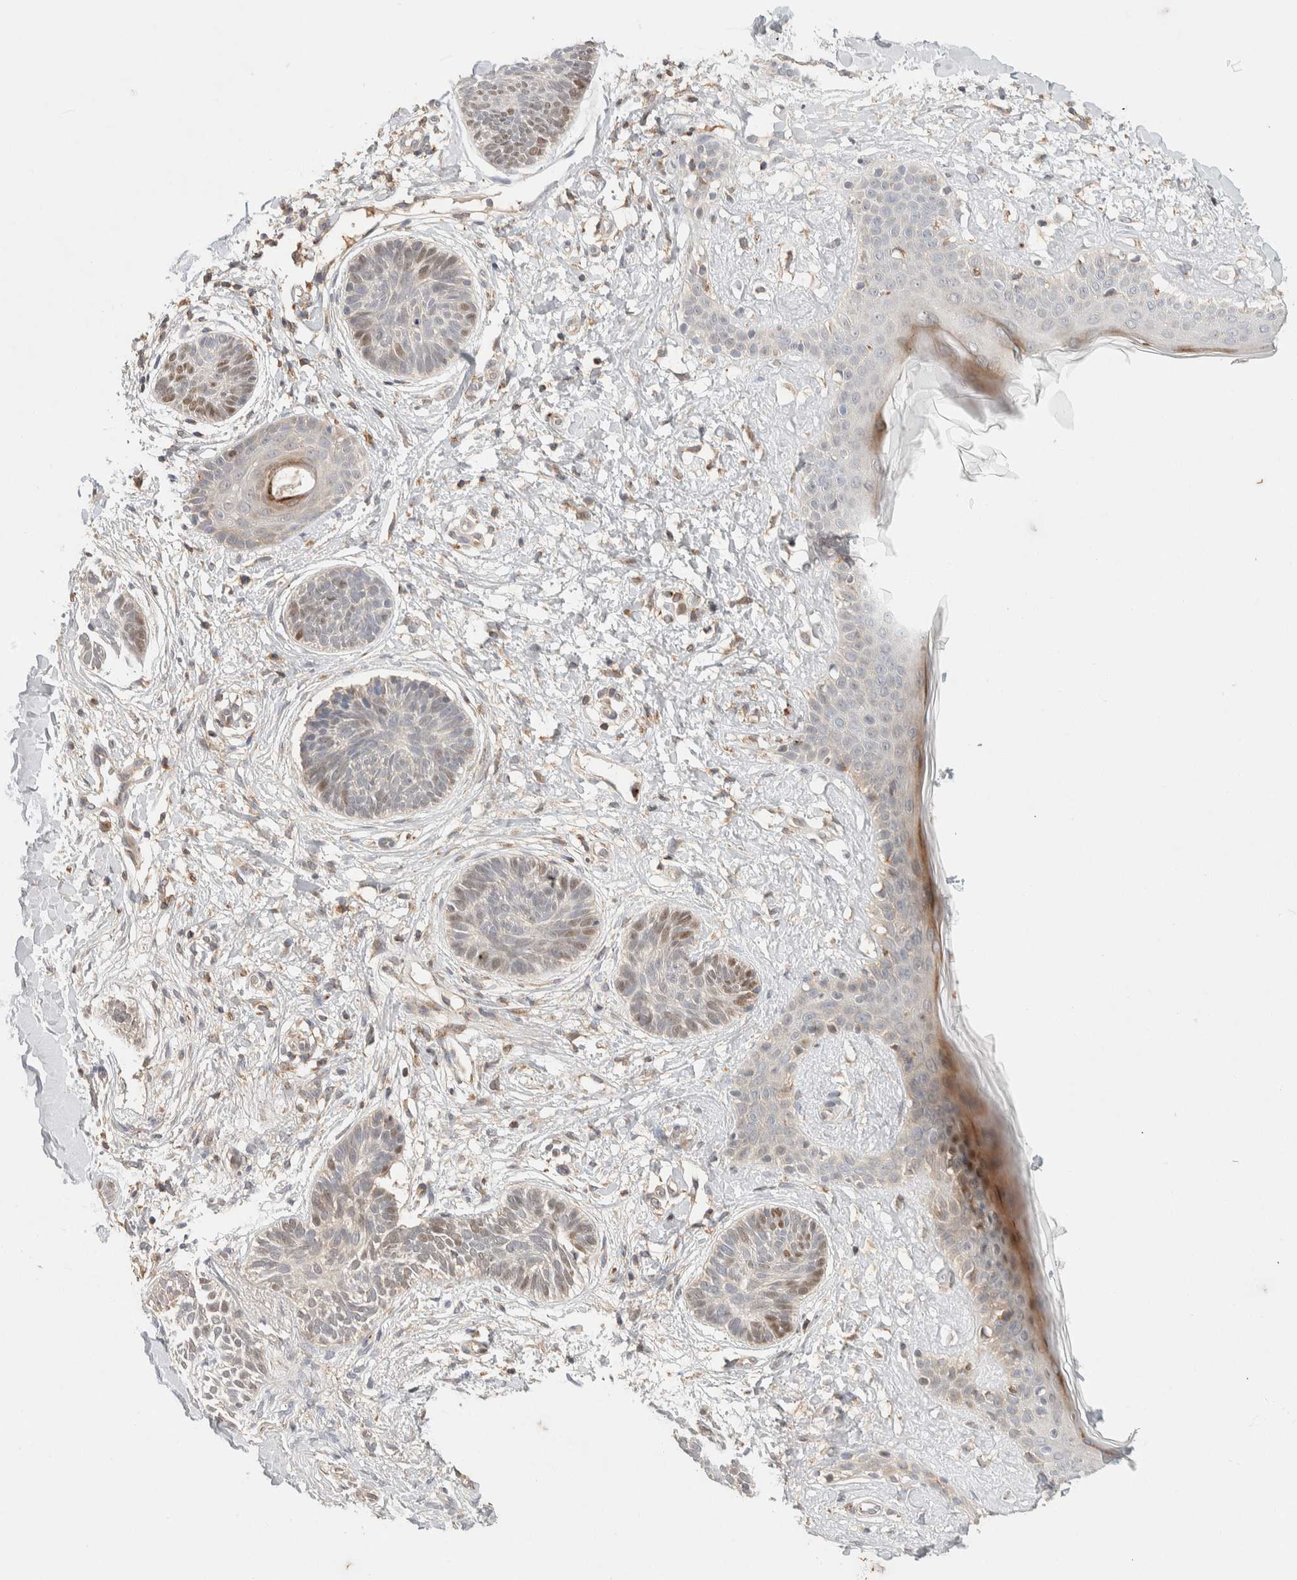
{"staining": {"intensity": "weak", "quantity": "25%-75%", "location": "nuclear"}, "tissue": "skin cancer", "cell_type": "Tumor cells", "image_type": "cancer", "snomed": [{"axis": "morphology", "description": "Normal tissue, NOS"}, {"axis": "morphology", "description": "Basal cell carcinoma"}, {"axis": "topography", "description": "Skin"}], "caption": "The immunohistochemical stain shows weak nuclear staining in tumor cells of skin cancer tissue.", "gene": "KIF9", "patient": {"sex": "male", "age": 63}}